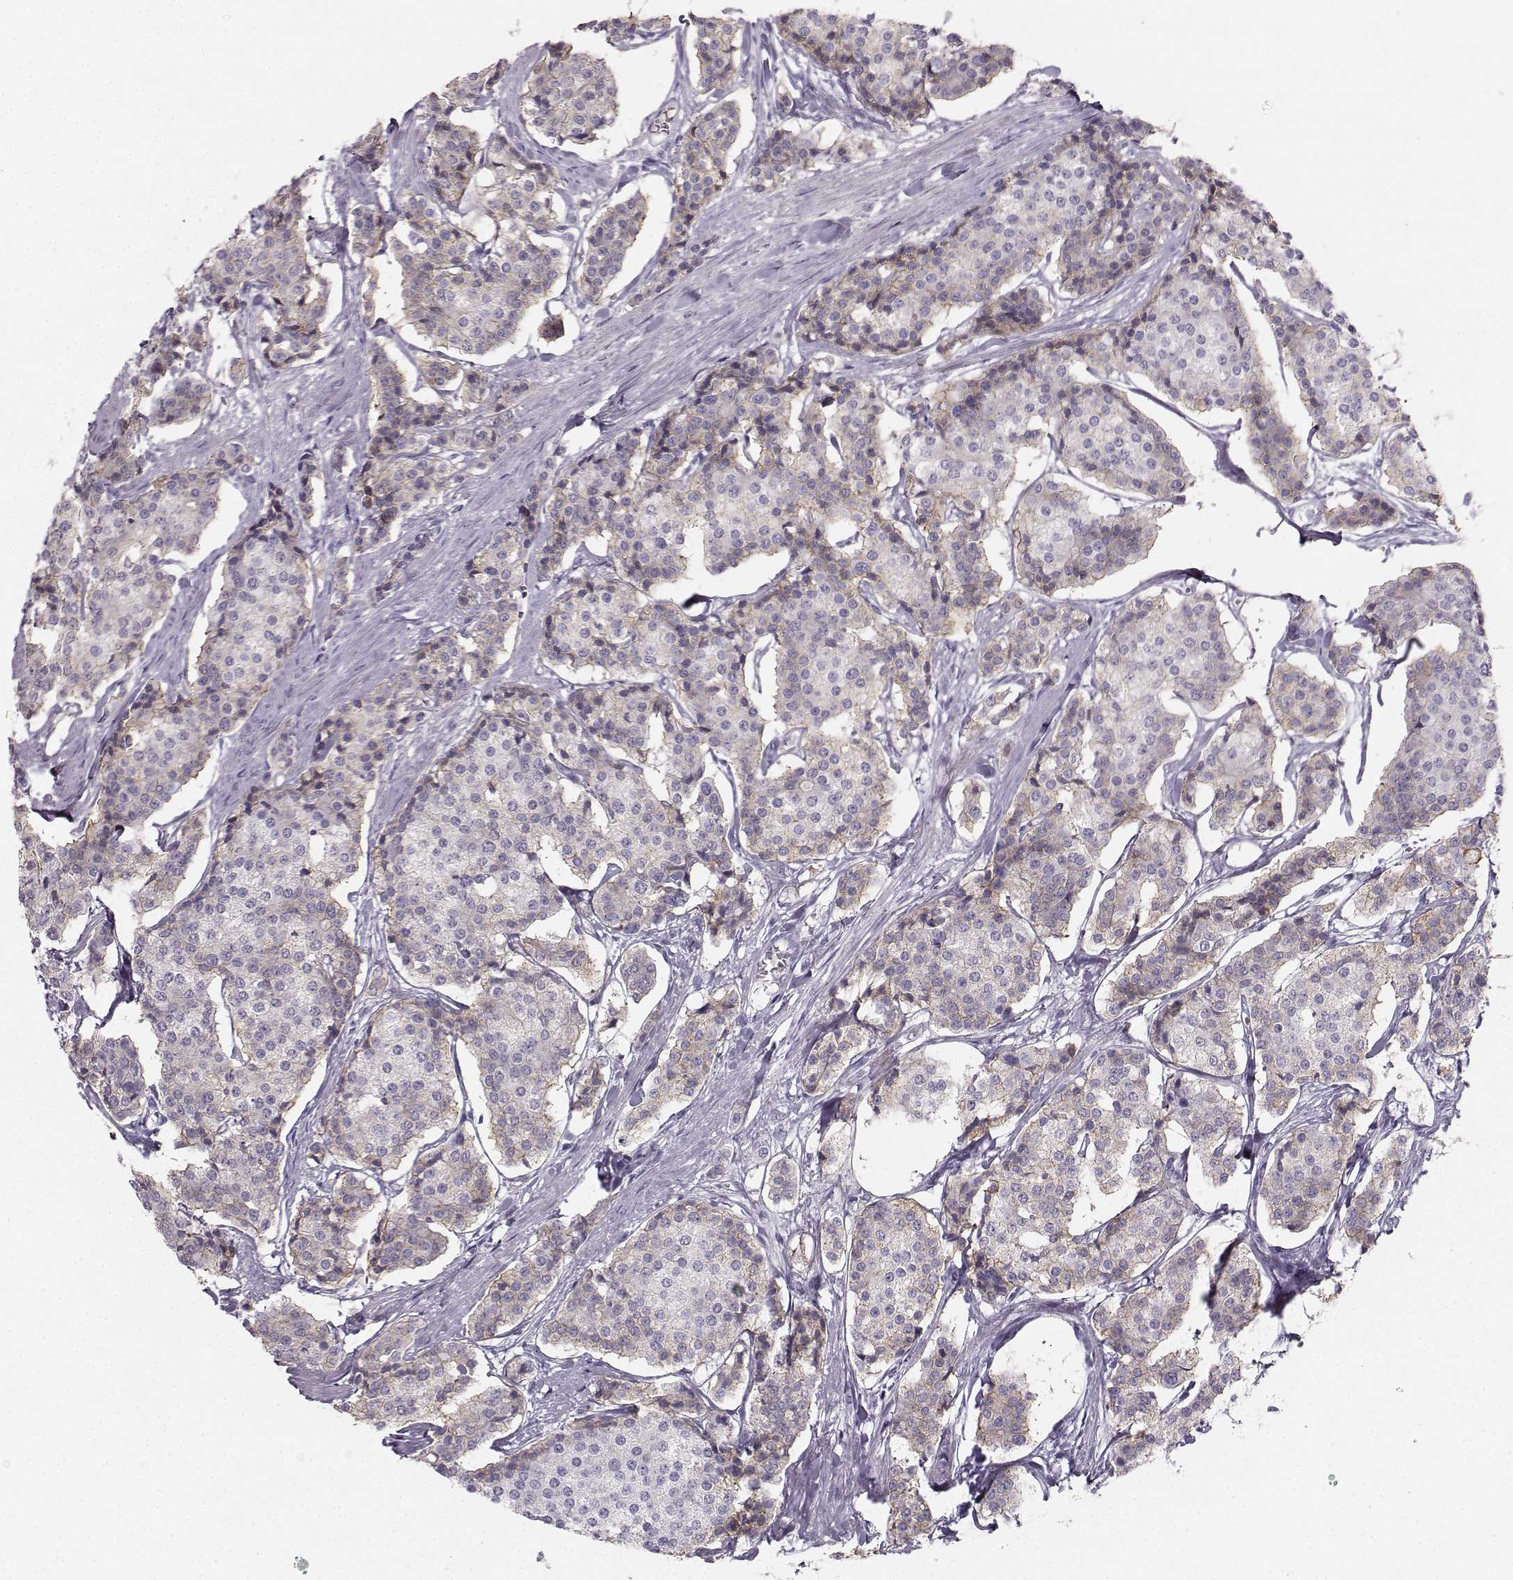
{"staining": {"intensity": "weak", "quantity": "<25%", "location": "cytoplasmic/membranous"}, "tissue": "carcinoid", "cell_type": "Tumor cells", "image_type": "cancer", "snomed": [{"axis": "morphology", "description": "Carcinoid, malignant, NOS"}, {"axis": "topography", "description": "Small intestine"}], "caption": "This micrograph is of carcinoid stained with IHC to label a protein in brown with the nuclei are counter-stained blue. There is no staining in tumor cells.", "gene": "CASR", "patient": {"sex": "female", "age": 65}}